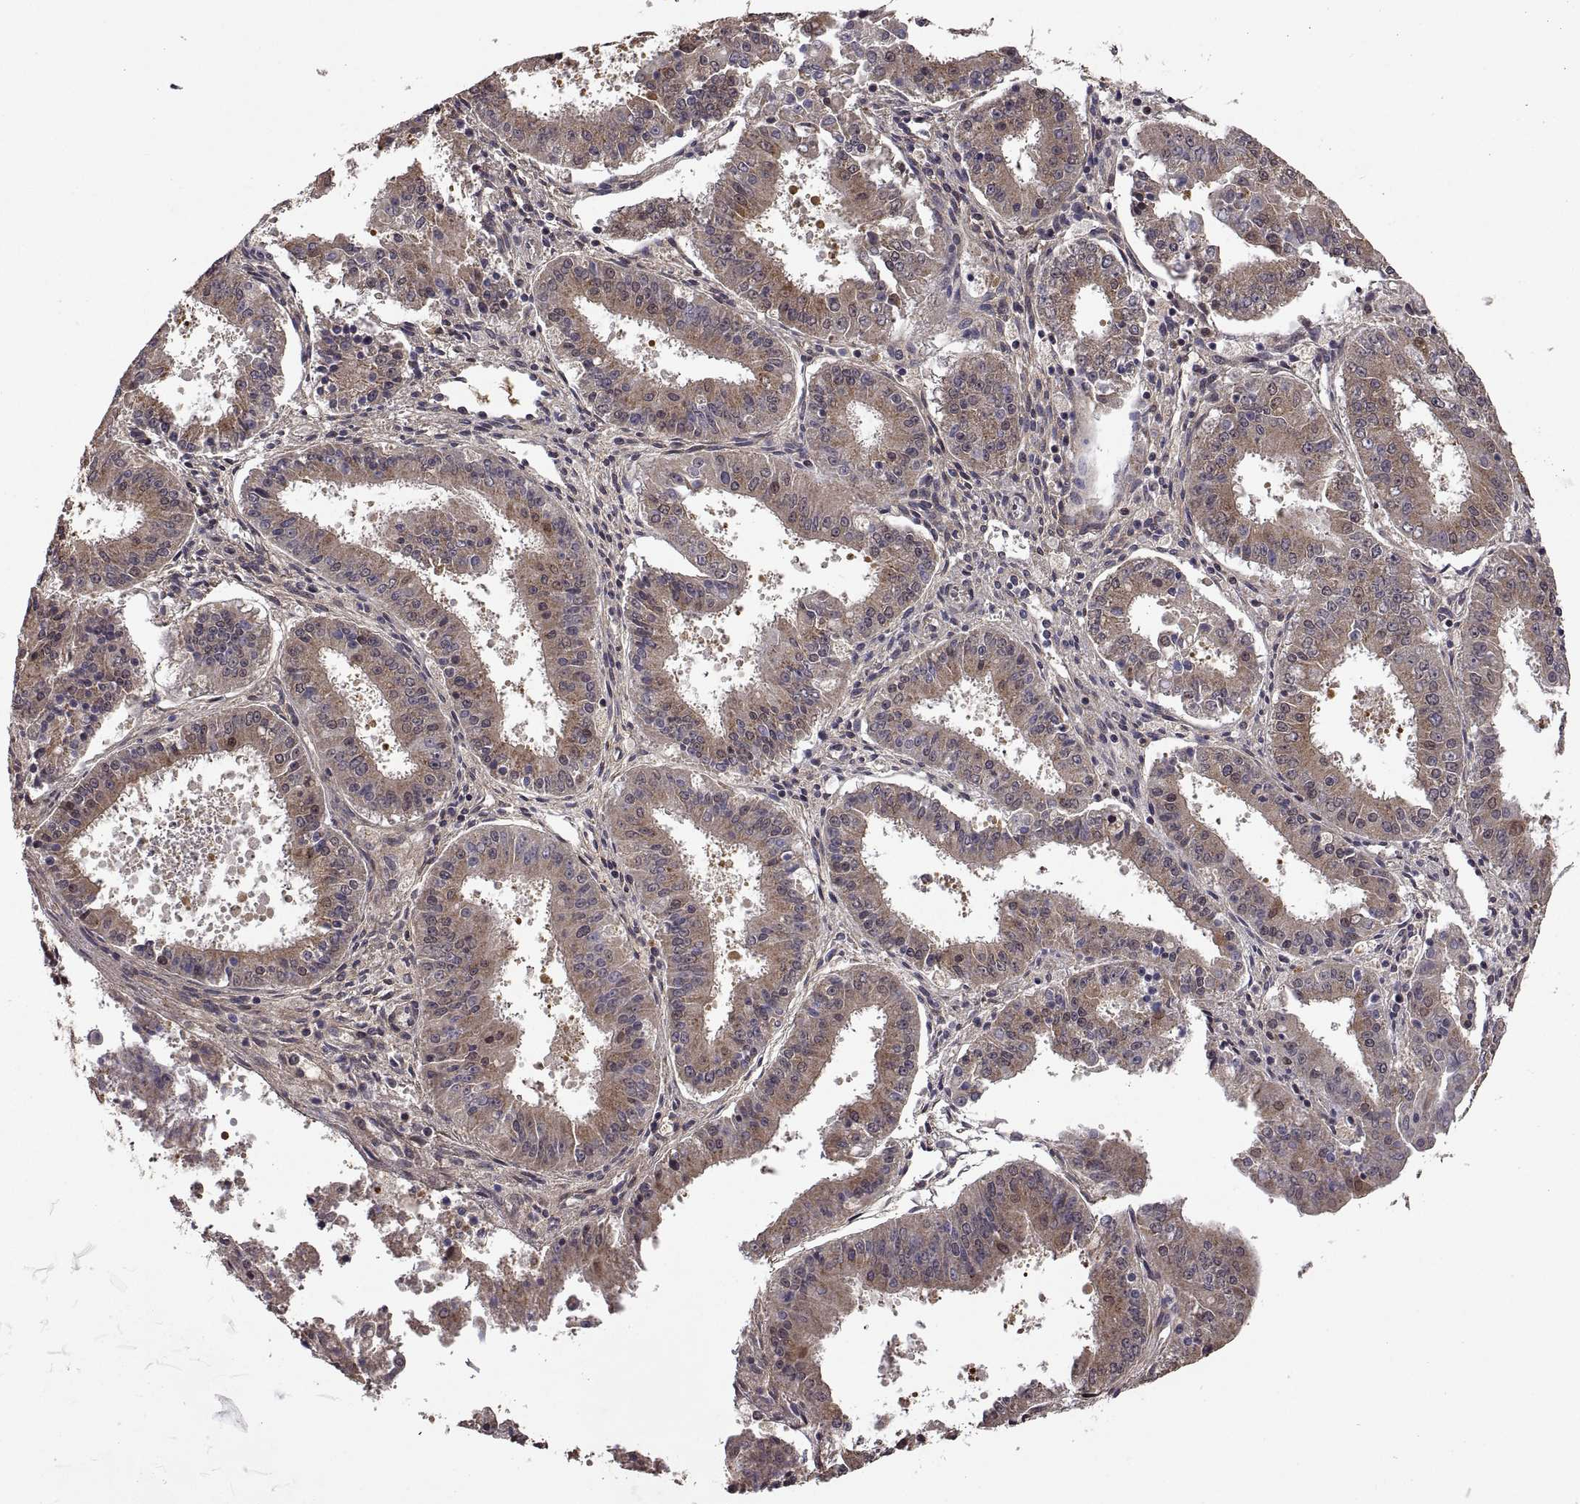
{"staining": {"intensity": "moderate", "quantity": "25%-75%", "location": "cytoplasmic/membranous"}, "tissue": "ovarian cancer", "cell_type": "Tumor cells", "image_type": "cancer", "snomed": [{"axis": "morphology", "description": "Carcinoma, endometroid"}, {"axis": "topography", "description": "Ovary"}], "caption": "Immunohistochemical staining of human ovarian endometroid carcinoma shows medium levels of moderate cytoplasmic/membranous positivity in about 25%-75% of tumor cells.", "gene": "ZNRF2", "patient": {"sex": "female", "age": 42}}